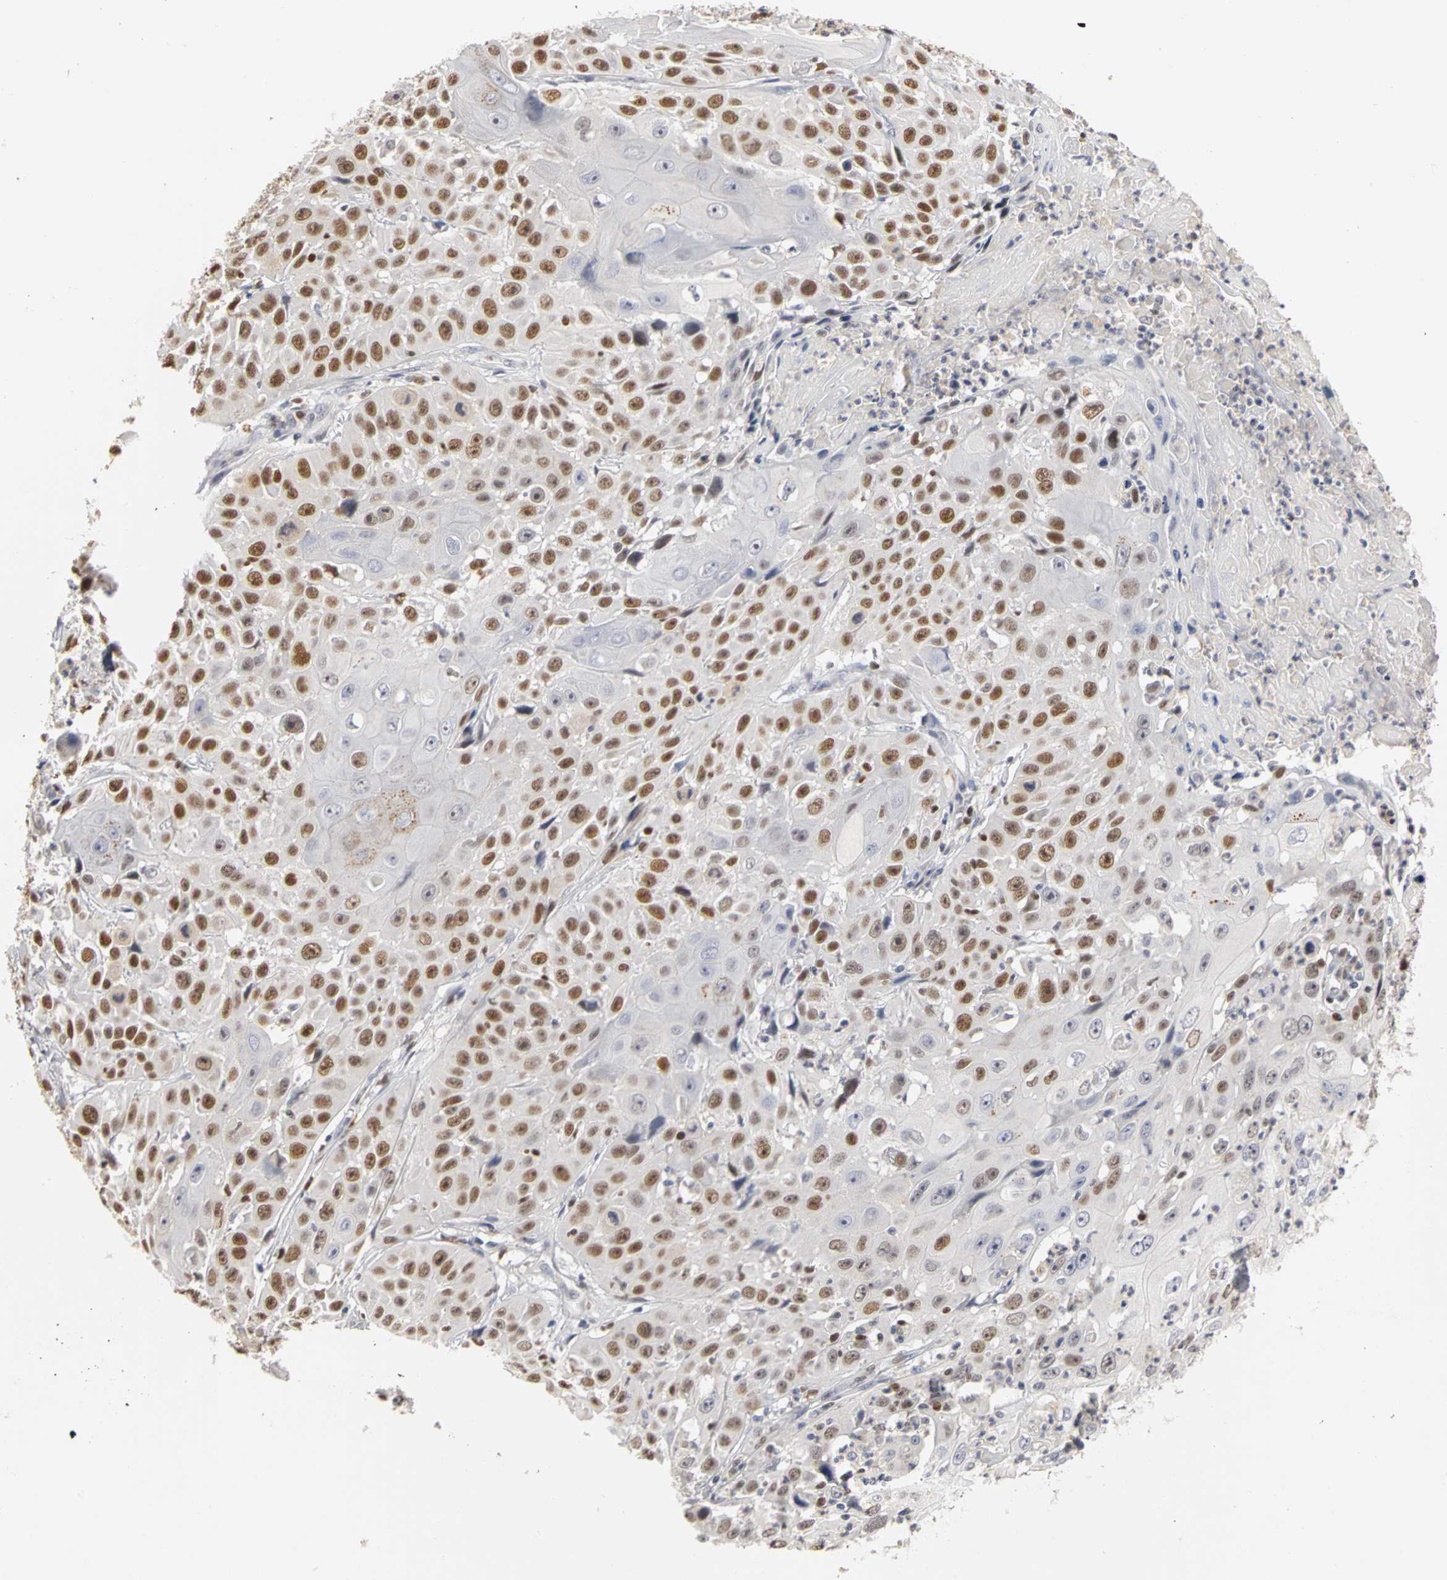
{"staining": {"intensity": "strong", "quantity": "25%-75%", "location": "nuclear"}, "tissue": "cervical cancer", "cell_type": "Tumor cells", "image_type": "cancer", "snomed": [{"axis": "morphology", "description": "Squamous cell carcinoma, NOS"}, {"axis": "topography", "description": "Cervix"}], "caption": "A histopathology image of human cervical cancer (squamous cell carcinoma) stained for a protein shows strong nuclear brown staining in tumor cells.", "gene": "MCM6", "patient": {"sex": "female", "age": 39}}